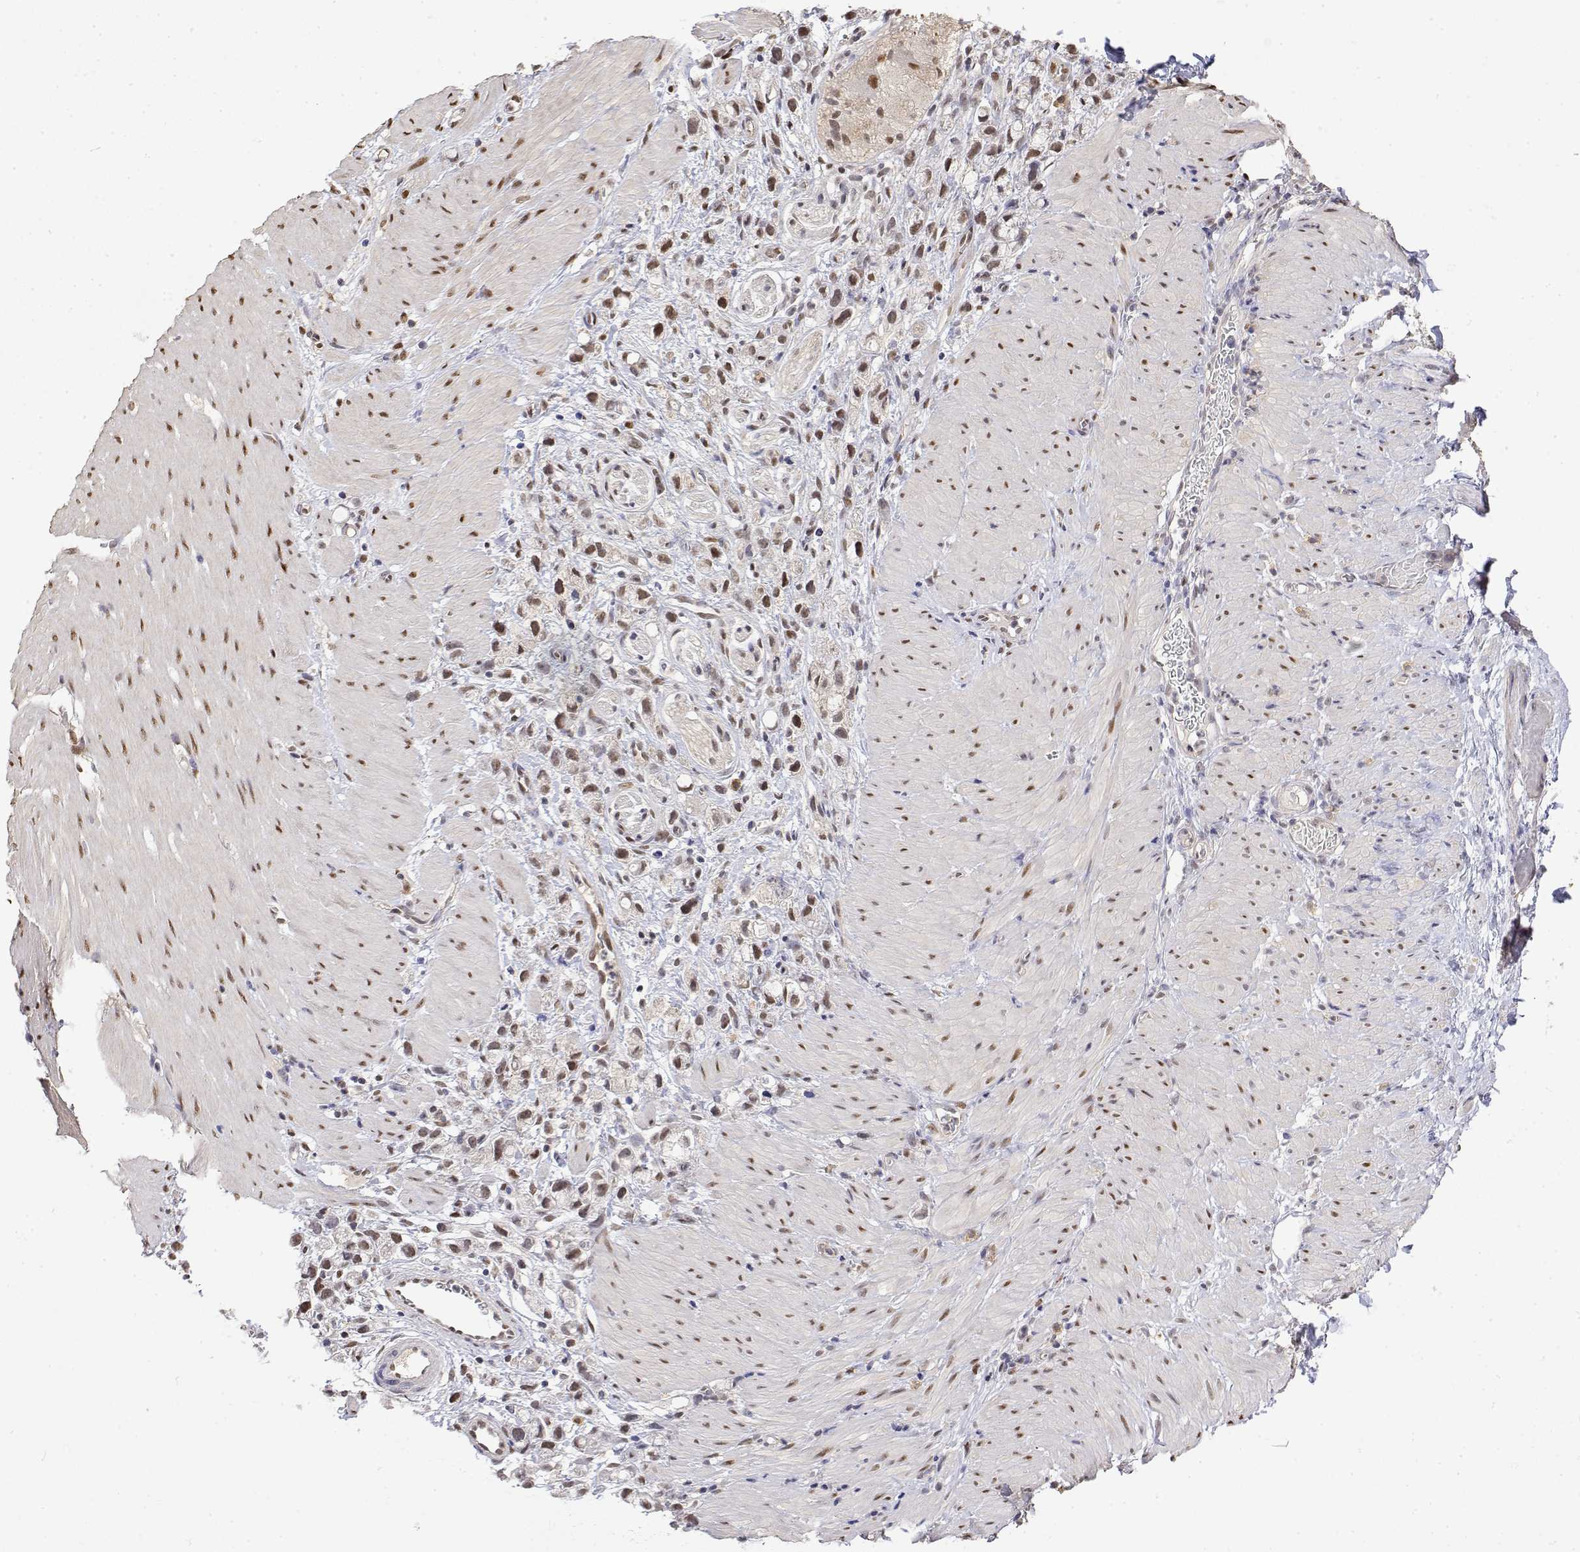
{"staining": {"intensity": "moderate", "quantity": "25%-75%", "location": "nuclear"}, "tissue": "stomach cancer", "cell_type": "Tumor cells", "image_type": "cancer", "snomed": [{"axis": "morphology", "description": "Adenocarcinoma, NOS"}, {"axis": "topography", "description": "Stomach"}], "caption": "Protein positivity by immunohistochemistry (IHC) reveals moderate nuclear expression in approximately 25%-75% of tumor cells in adenocarcinoma (stomach).", "gene": "TPI1", "patient": {"sex": "female", "age": 59}}